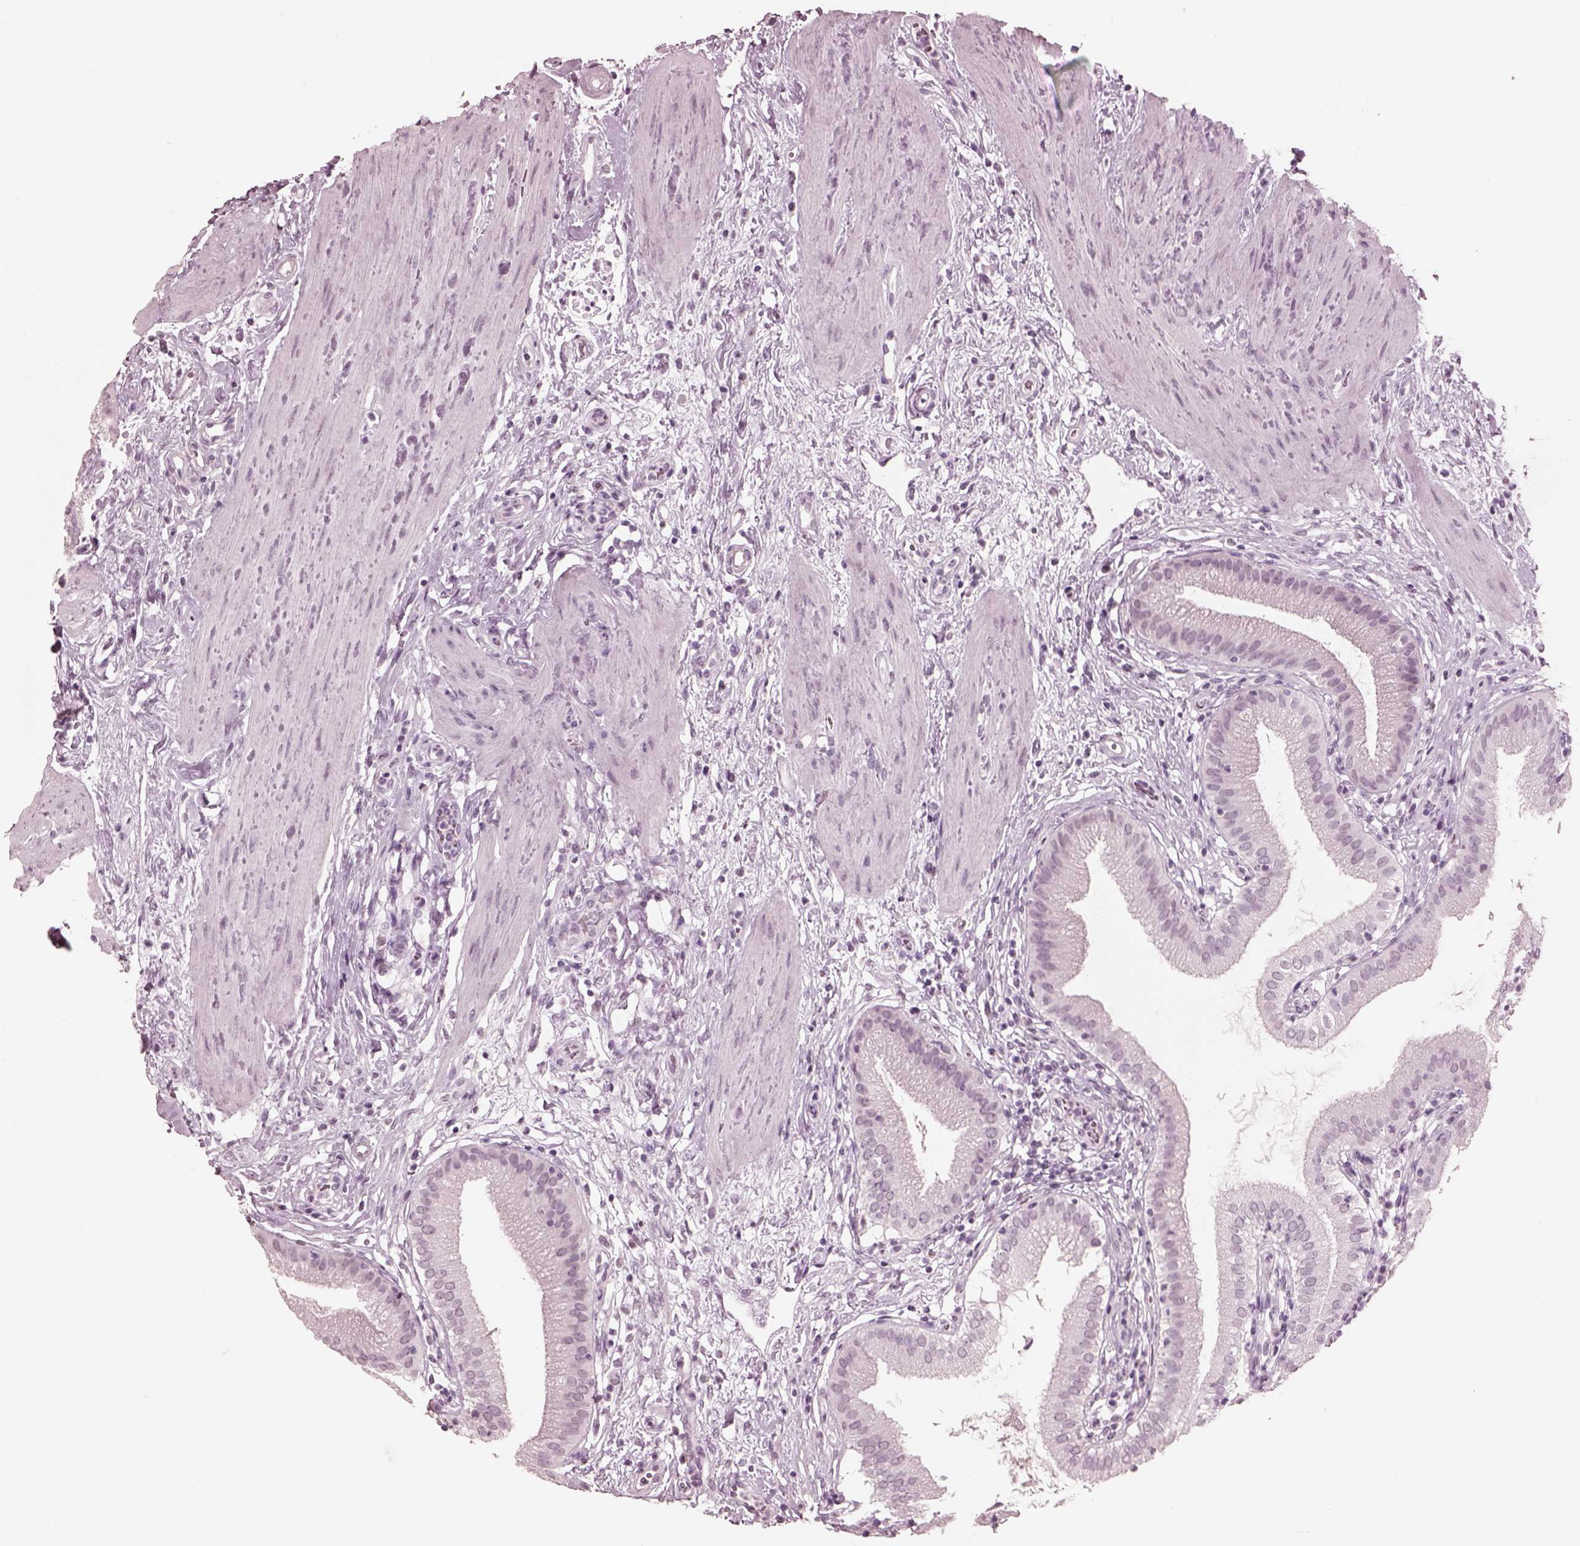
{"staining": {"intensity": "negative", "quantity": "none", "location": "none"}, "tissue": "gallbladder", "cell_type": "Glandular cells", "image_type": "normal", "snomed": [{"axis": "morphology", "description": "Normal tissue, NOS"}, {"axis": "topography", "description": "Gallbladder"}], "caption": "IHC micrograph of normal gallbladder: human gallbladder stained with DAB exhibits no significant protein staining in glandular cells.", "gene": "GARIN4", "patient": {"sex": "female", "age": 65}}